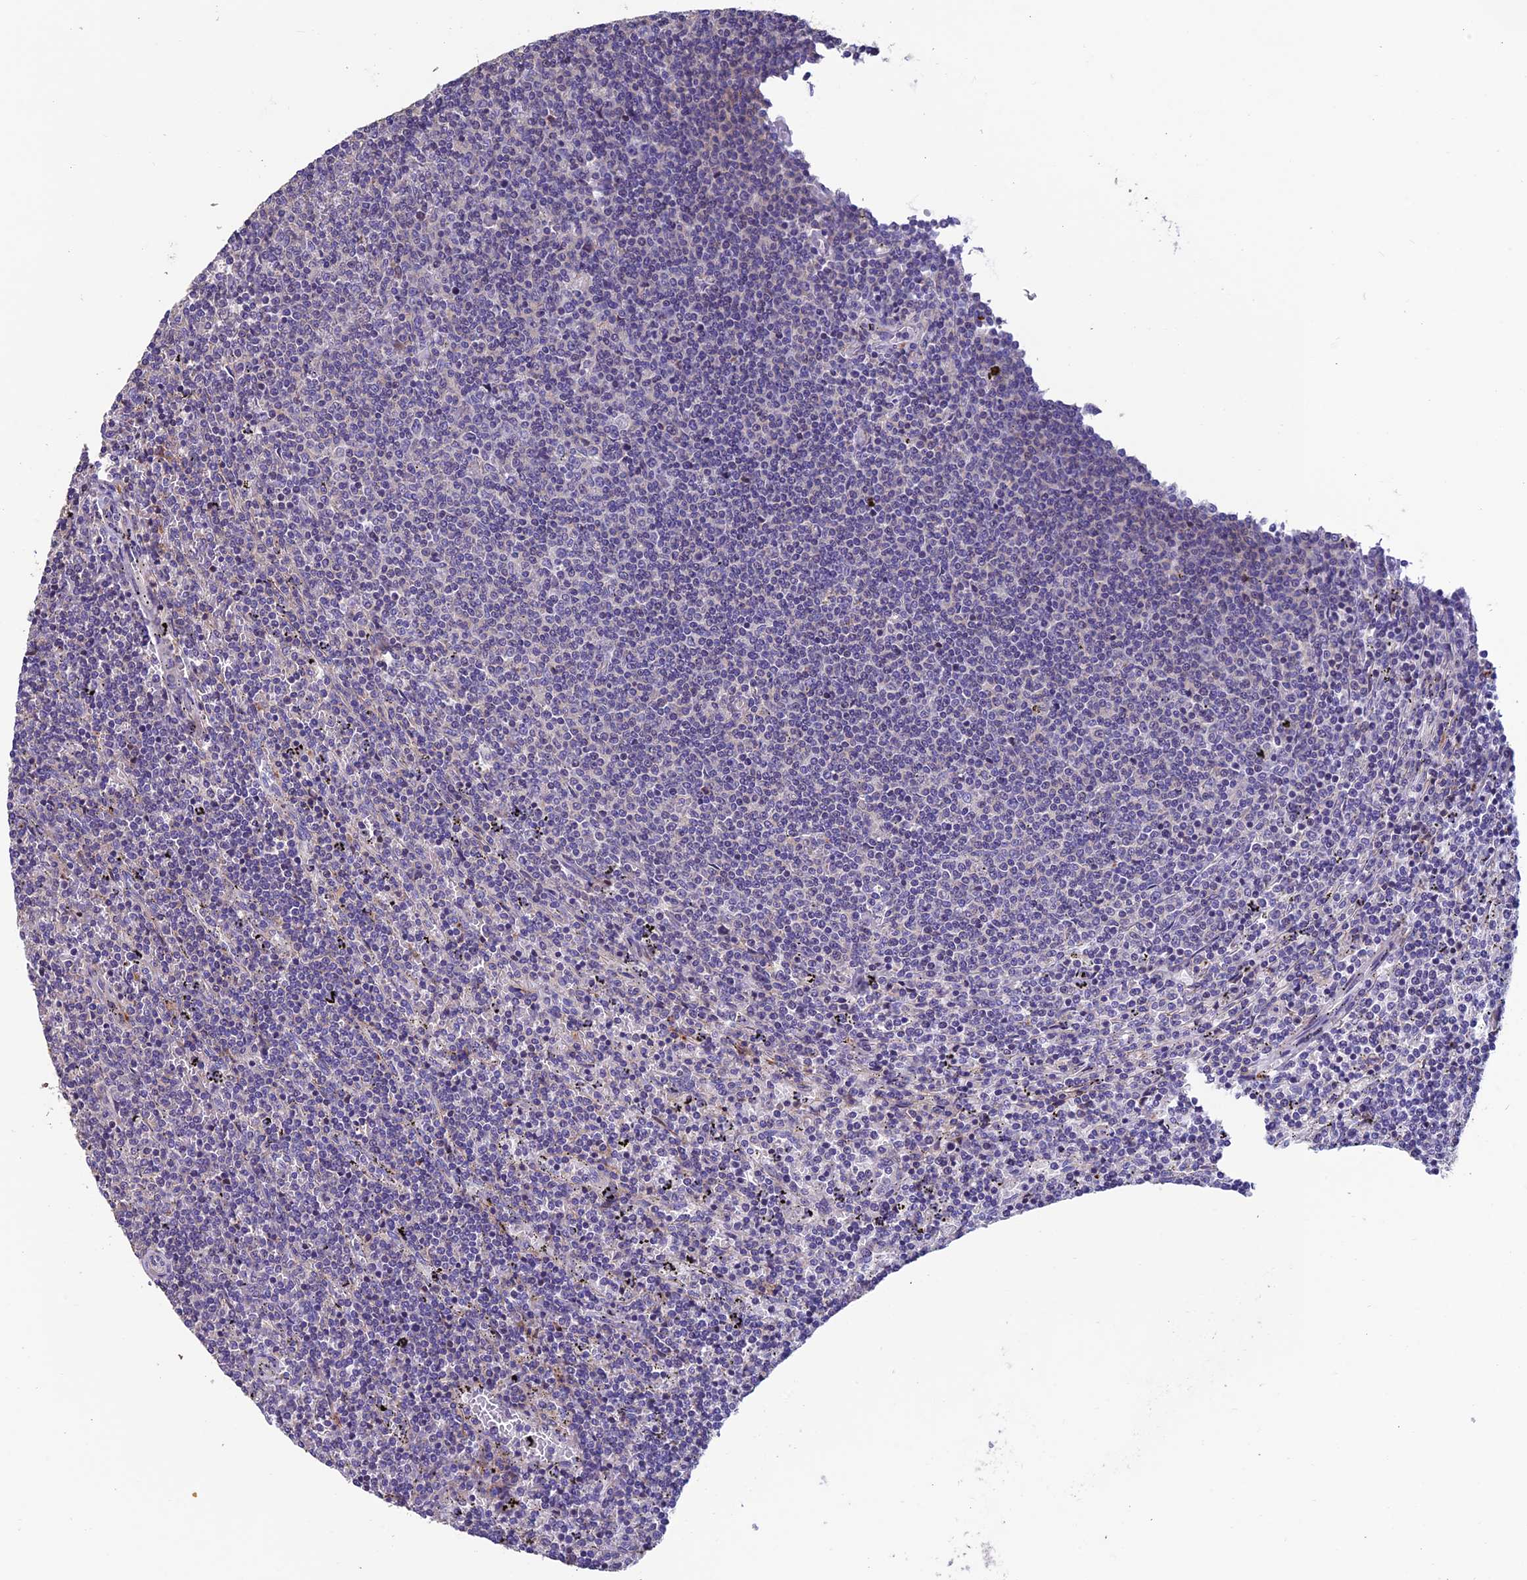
{"staining": {"intensity": "negative", "quantity": "none", "location": "none"}, "tissue": "lymphoma", "cell_type": "Tumor cells", "image_type": "cancer", "snomed": [{"axis": "morphology", "description": "Malignant lymphoma, non-Hodgkin's type, Low grade"}, {"axis": "topography", "description": "Spleen"}], "caption": "Tumor cells are negative for brown protein staining in lymphoma. The staining was performed using DAB (3,3'-diaminobenzidine) to visualize the protein expression in brown, while the nuclei were stained in blue with hematoxylin (Magnification: 20x).", "gene": "FAM178B", "patient": {"sex": "female", "age": 50}}